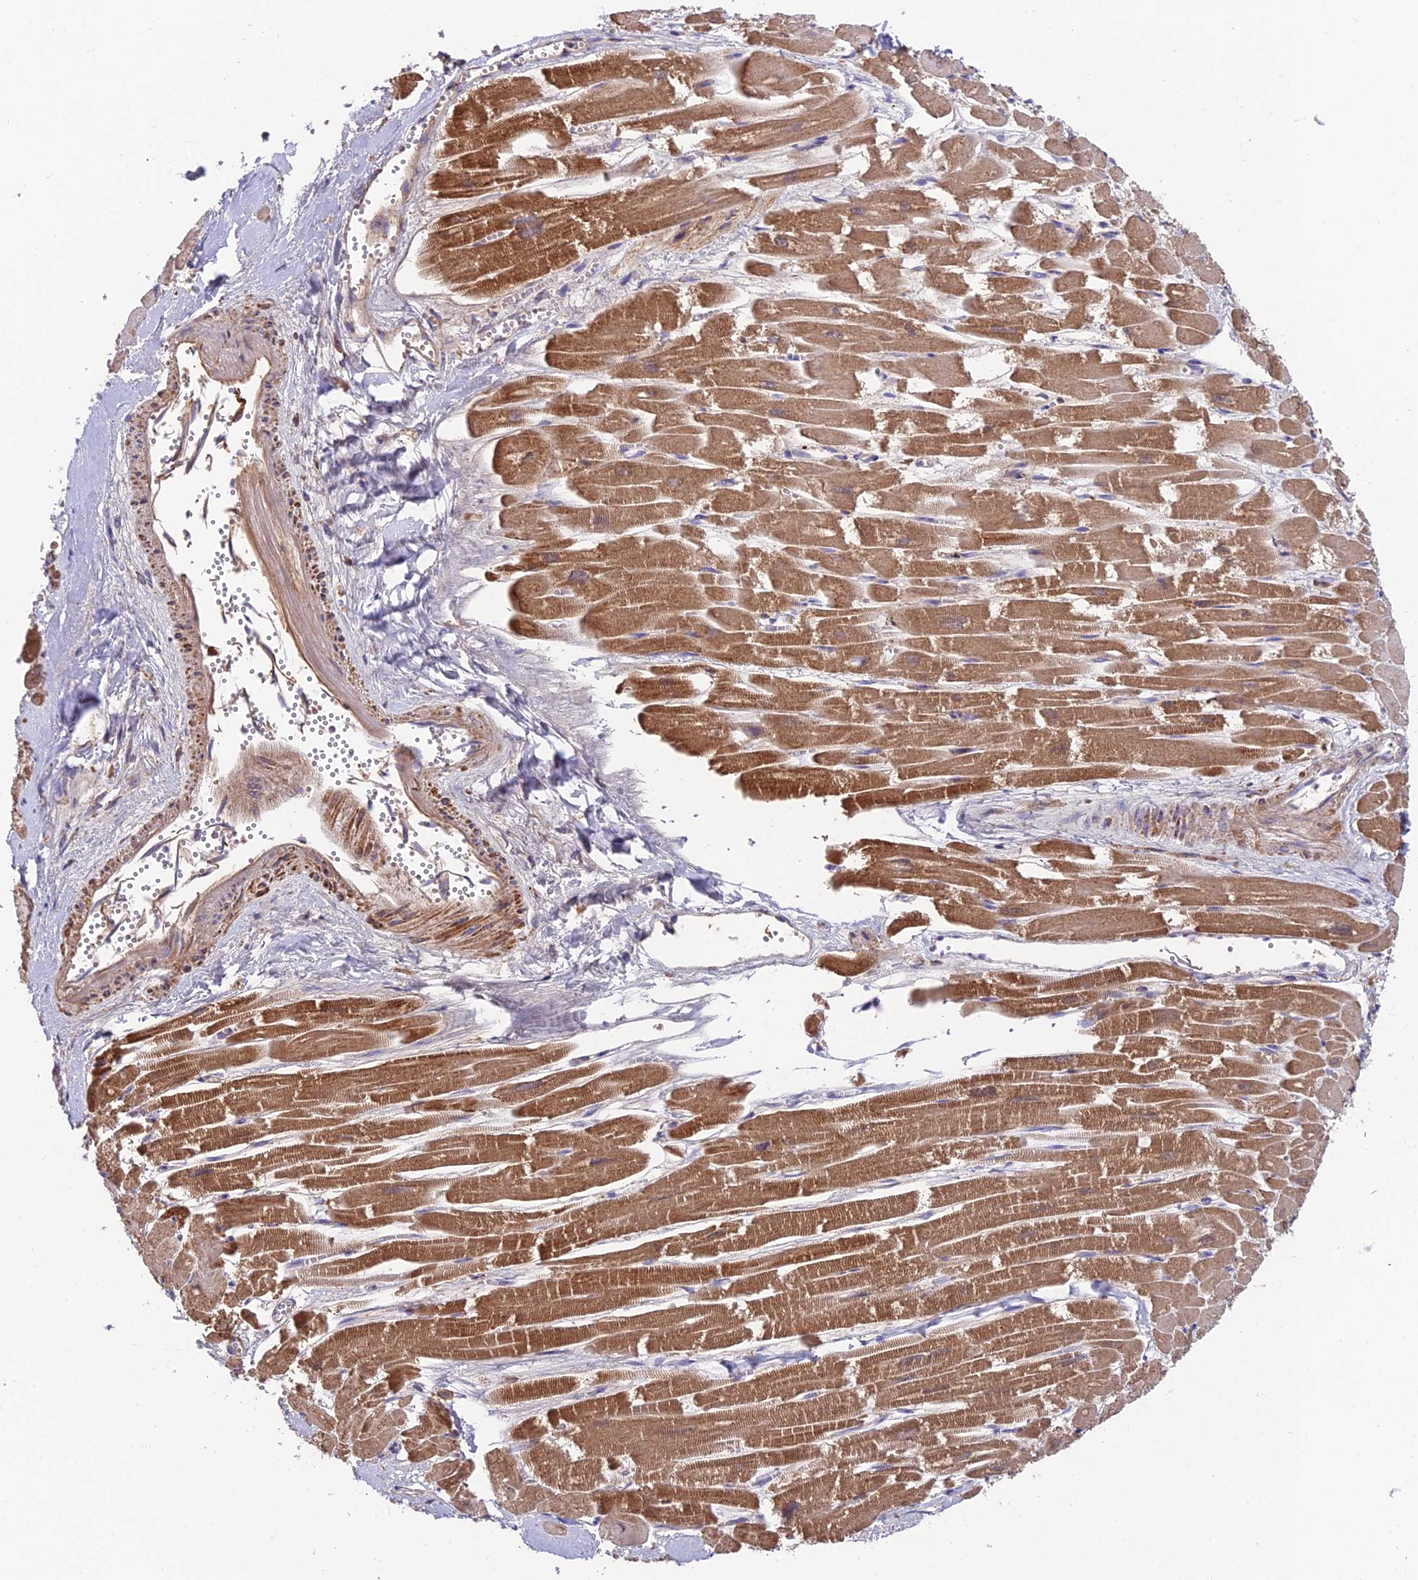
{"staining": {"intensity": "moderate", "quantity": ">75%", "location": "cytoplasmic/membranous"}, "tissue": "heart muscle", "cell_type": "Cardiomyocytes", "image_type": "normal", "snomed": [{"axis": "morphology", "description": "Normal tissue, NOS"}, {"axis": "topography", "description": "Heart"}], "caption": "Protein staining shows moderate cytoplasmic/membranous positivity in approximately >75% of cardiomyocytes in benign heart muscle.", "gene": "TIGD6", "patient": {"sex": "male", "age": 54}}